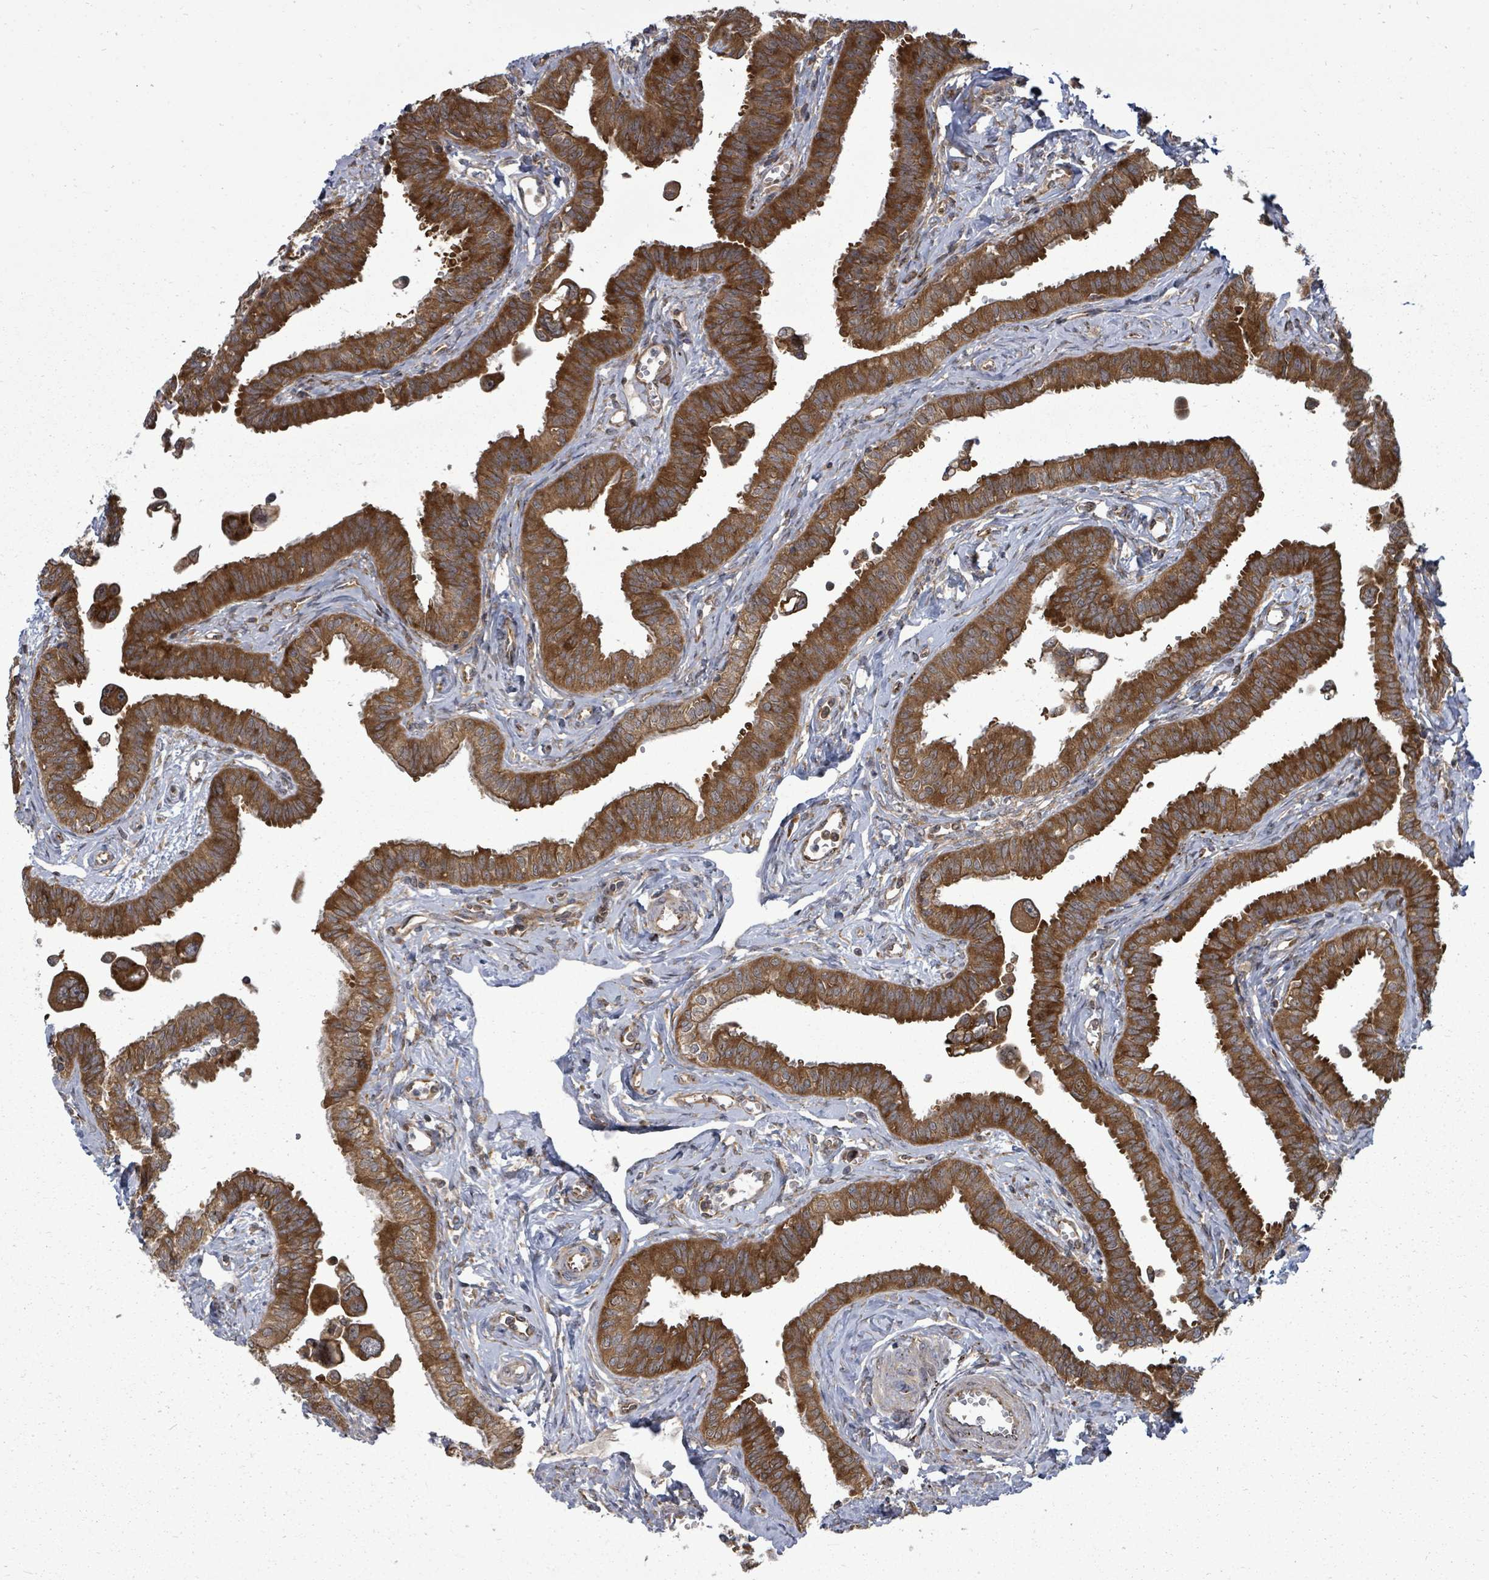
{"staining": {"intensity": "strong", "quantity": ">75%", "location": "cytoplasmic/membranous"}, "tissue": "fallopian tube", "cell_type": "Glandular cells", "image_type": "normal", "snomed": [{"axis": "morphology", "description": "Normal tissue, NOS"}, {"axis": "morphology", "description": "Carcinoma, NOS"}, {"axis": "topography", "description": "Fallopian tube"}, {"axis": "topography", "description": "Ovary"}], "caption": "Immunohistochemistry histopathology image of normal fallopian tube: human fallopian tube stained using IHC exhibits high levels of strong protein expression localized specifically in the cytoplasmic/membranous of glandular cells, appearing as a cytoplasmic/membranous brown color.", "gene": "EIF3CL", "patient": {"sex": "female", "age": 59}}